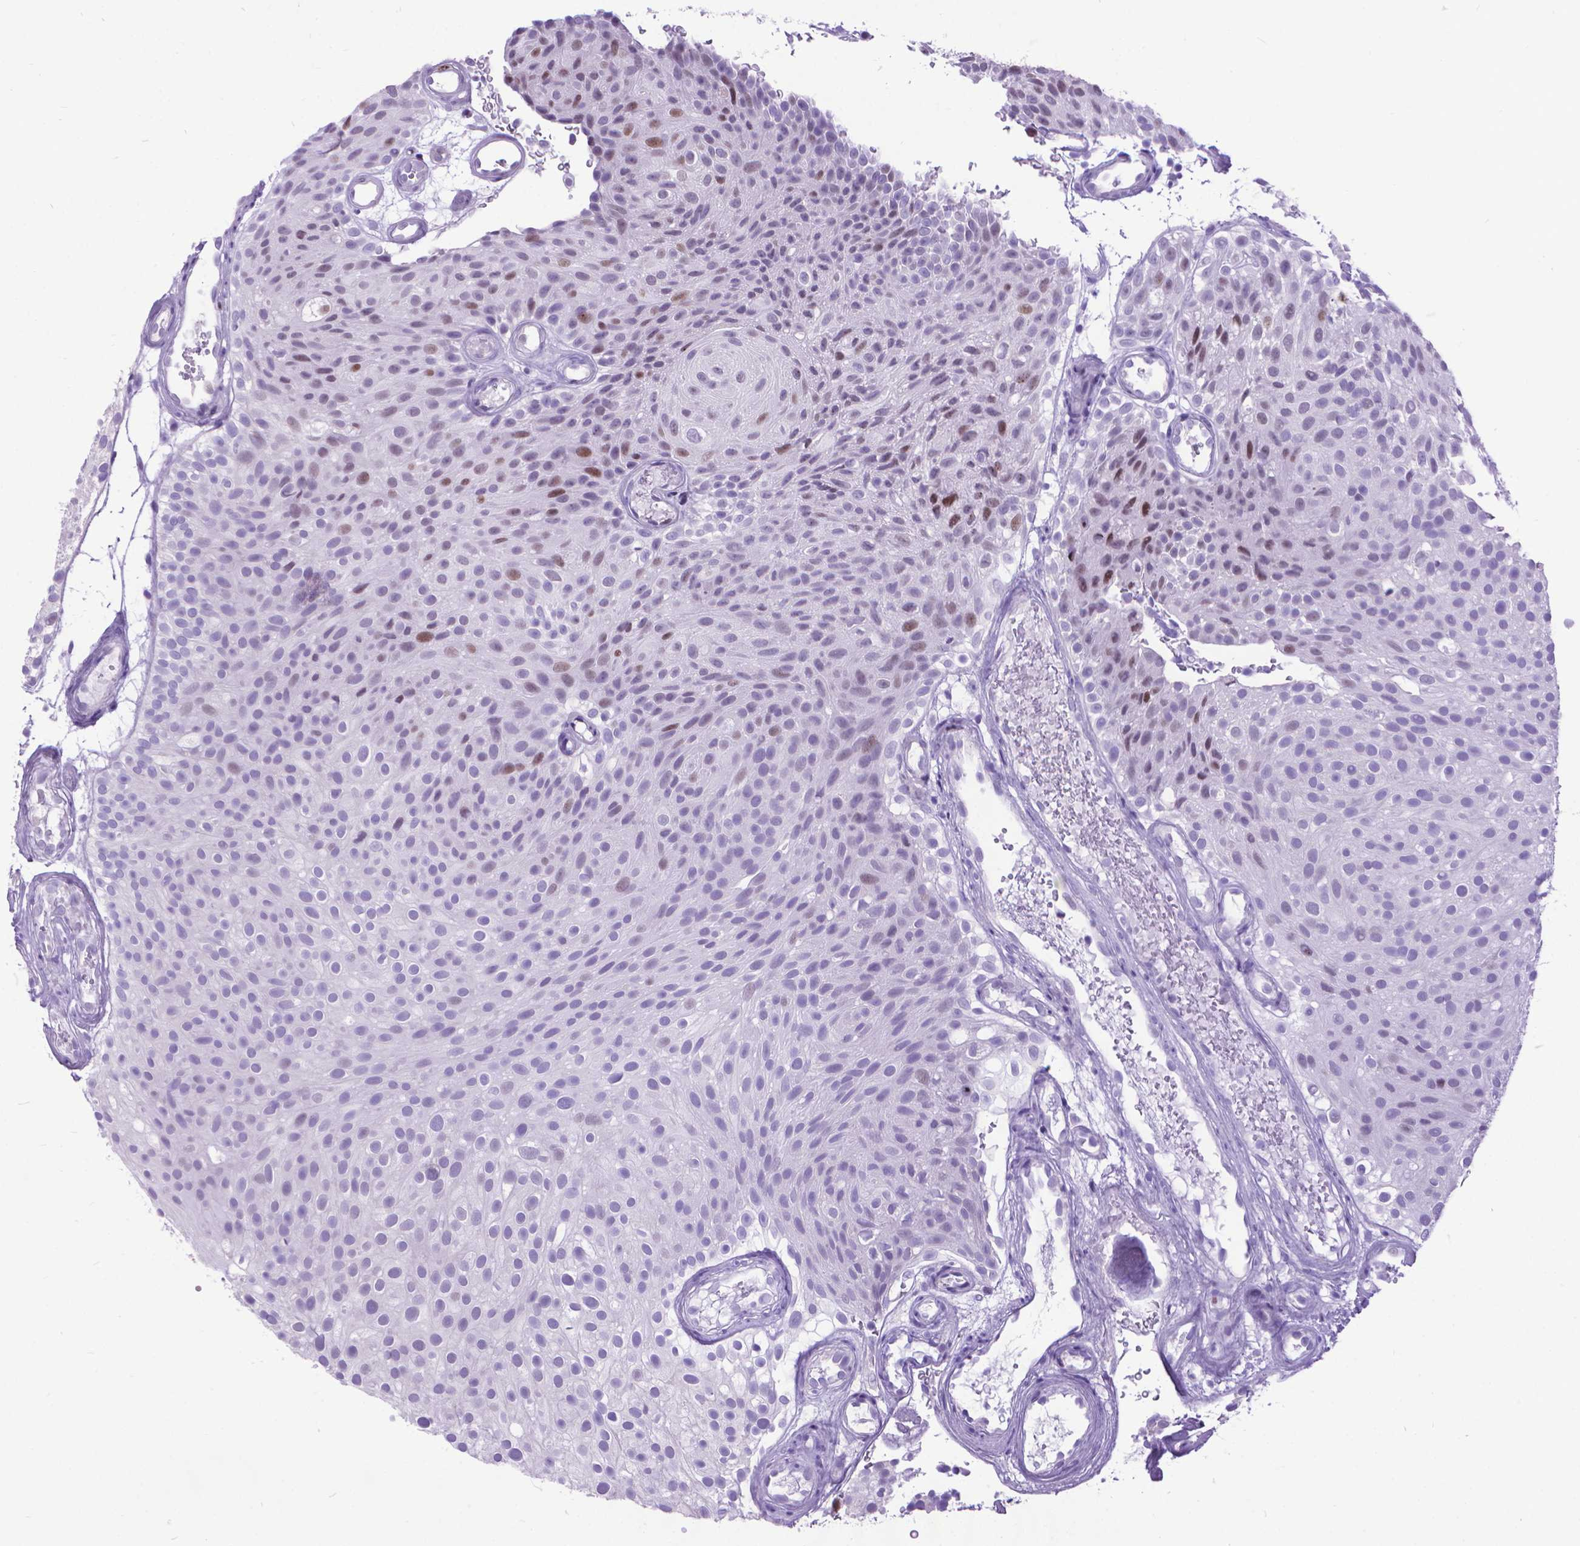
{"staining": {"intensity": "moderate", "quantity": "<25%", "location": "nuclear"}, "tissue": "urothelial cancer", "cell_type": "Tumor cells", "image_type": "cancer", "snomed": [{"axis": "morphology", "description": "Urothelial carcinoma, Low grade"}, {"axis": "topography", "description": "Urinary bladder"}], "caption": "IHC image of neoplastic tissue: low-grade urothelial carcinoma stained using immunohistochemistry reveals low levels of moderate protein expression localized specifically in the nuclear of tumor cells, appearing as a nuclear brown color.", "gene": "POLE4", "patient": {"sex": "male", "age": 78}}